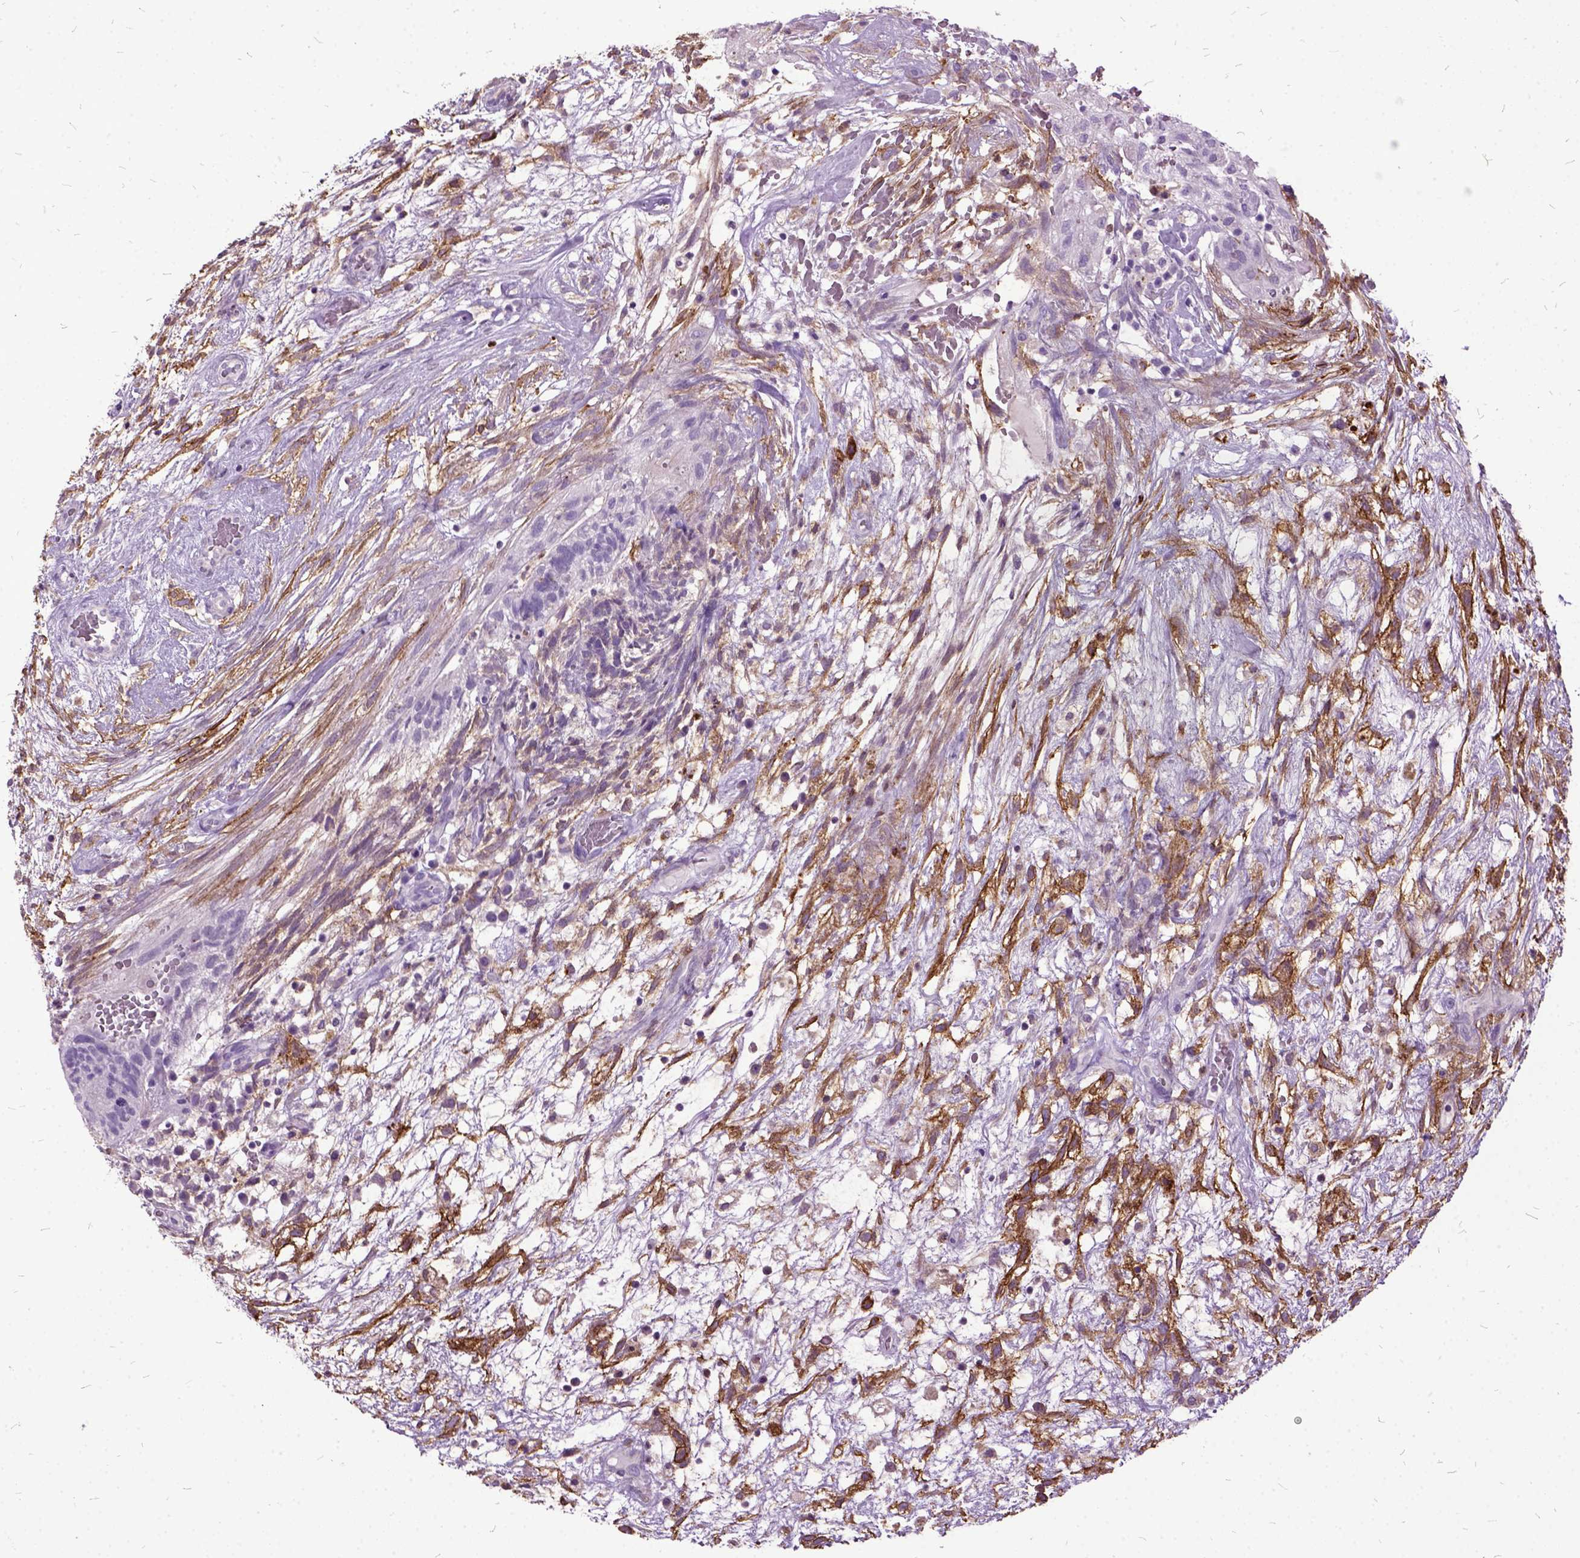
{"staining": {"intensity": "negative", "quantity": "none", "location": "none"}, "tissue": "testis cancer", "cell_type": "Tumor cells", "image_type": "cancer", "snomed": [{"axis": "morphology", "description": "Normal tissue, NOS"}, {"axis": "morphology", "description": "Carcinoma, Embryonal, NOS"}, {"axis": "topography", "description": "Testis"}], "caption": "A micrograph of human testis cancer is negative for staining in tumor cells.", "gene": "MME", "patient": {"sex": "male", "age": 32}}